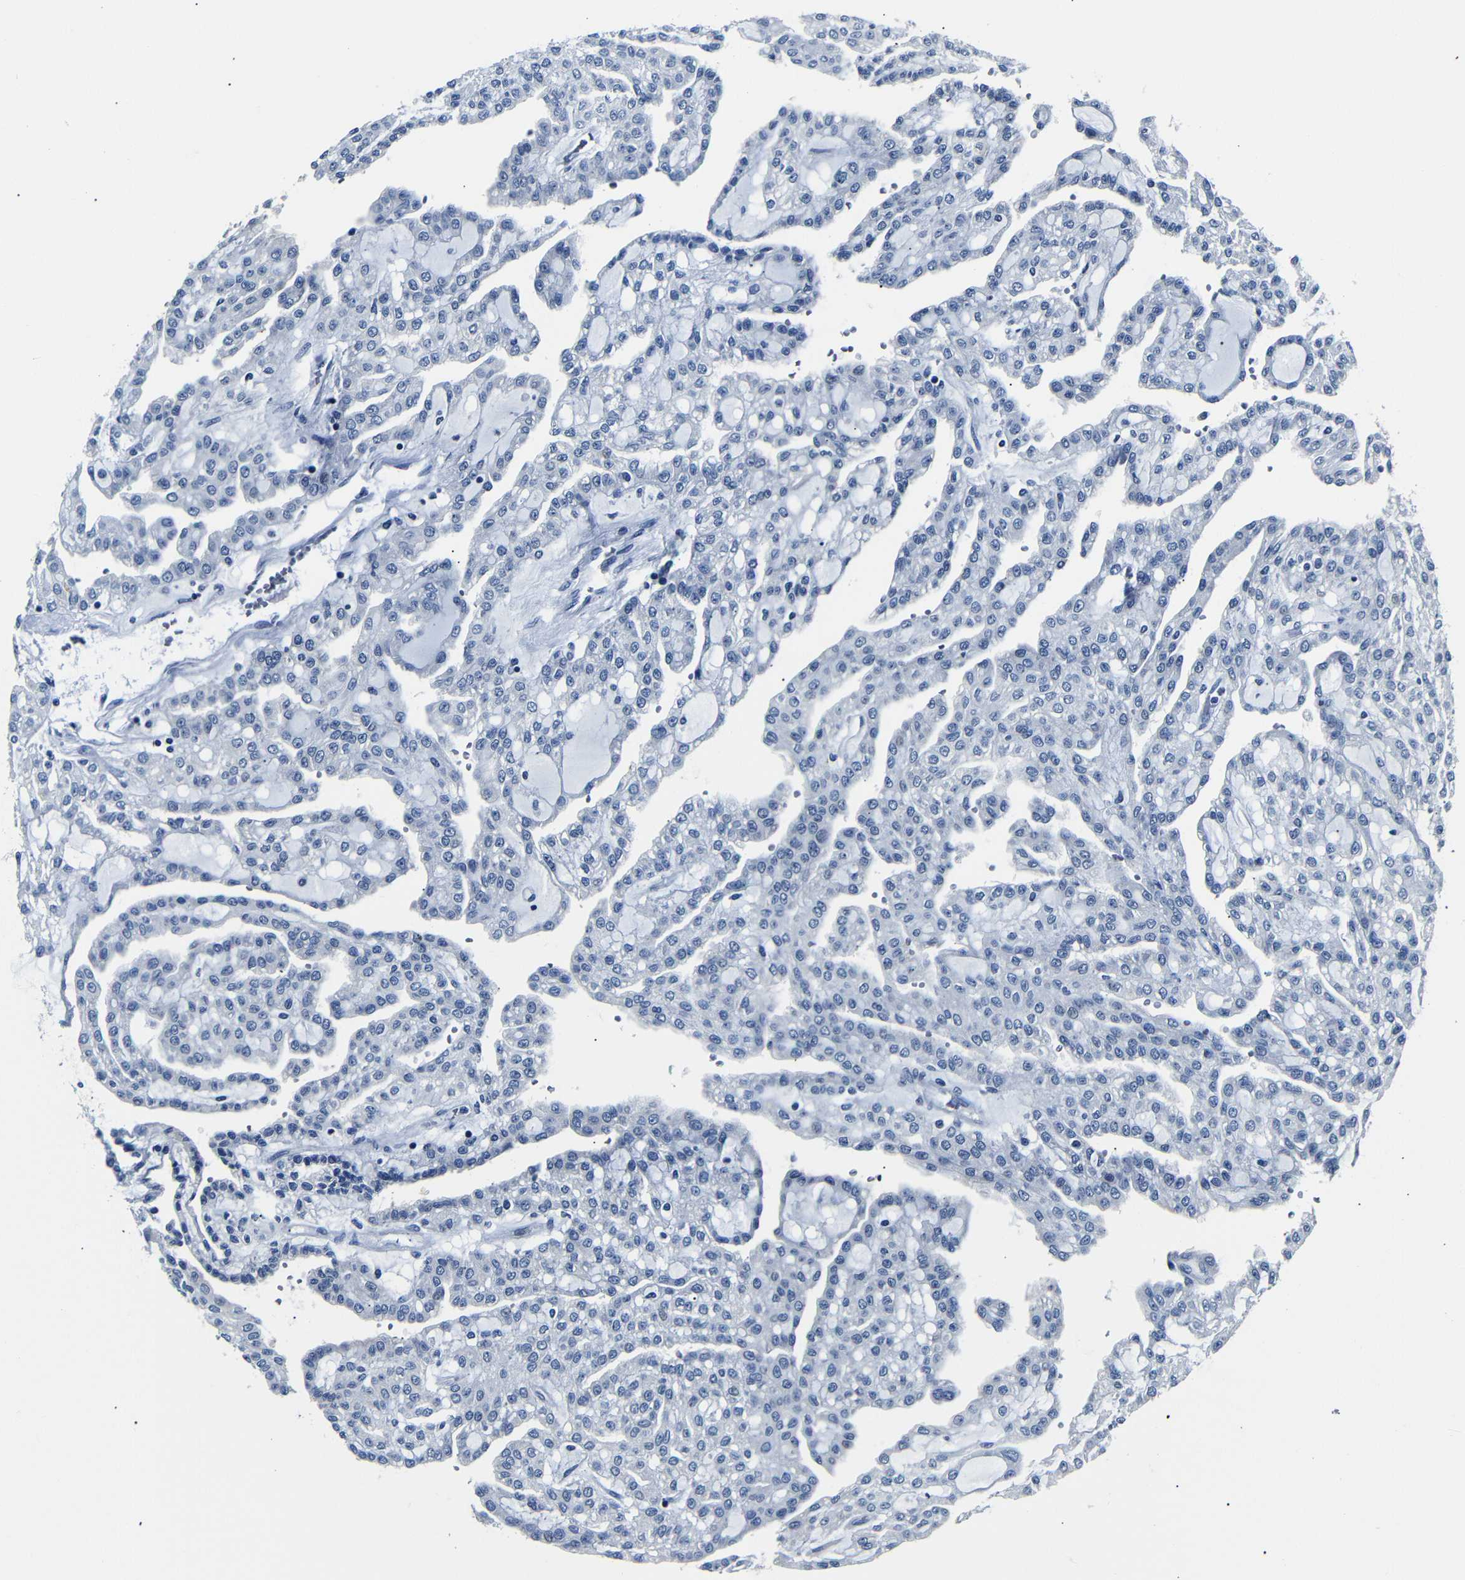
{"staining": {"intensity": "negative", "quantity": "none", "location": "none"}, "tissue": "renal cancer", "cell_type": "Tumor cells", "image_type": "cancer", "snomed": [{"axis": "morphology", "description": "Adenocarcinoma, NOS"}, {"axis": "topography", "description": "Kidney"}], "caption": "Immunohistochemistry (IHC) image of adenocarcinoma (renal) stained for a protein (brown), which displays no staining in tumor cells. (Immunohistochemistry, brightfield microscopy, high magnification).", "gene": "GAP43", "patient": {"sex": "male", "age": 63}}